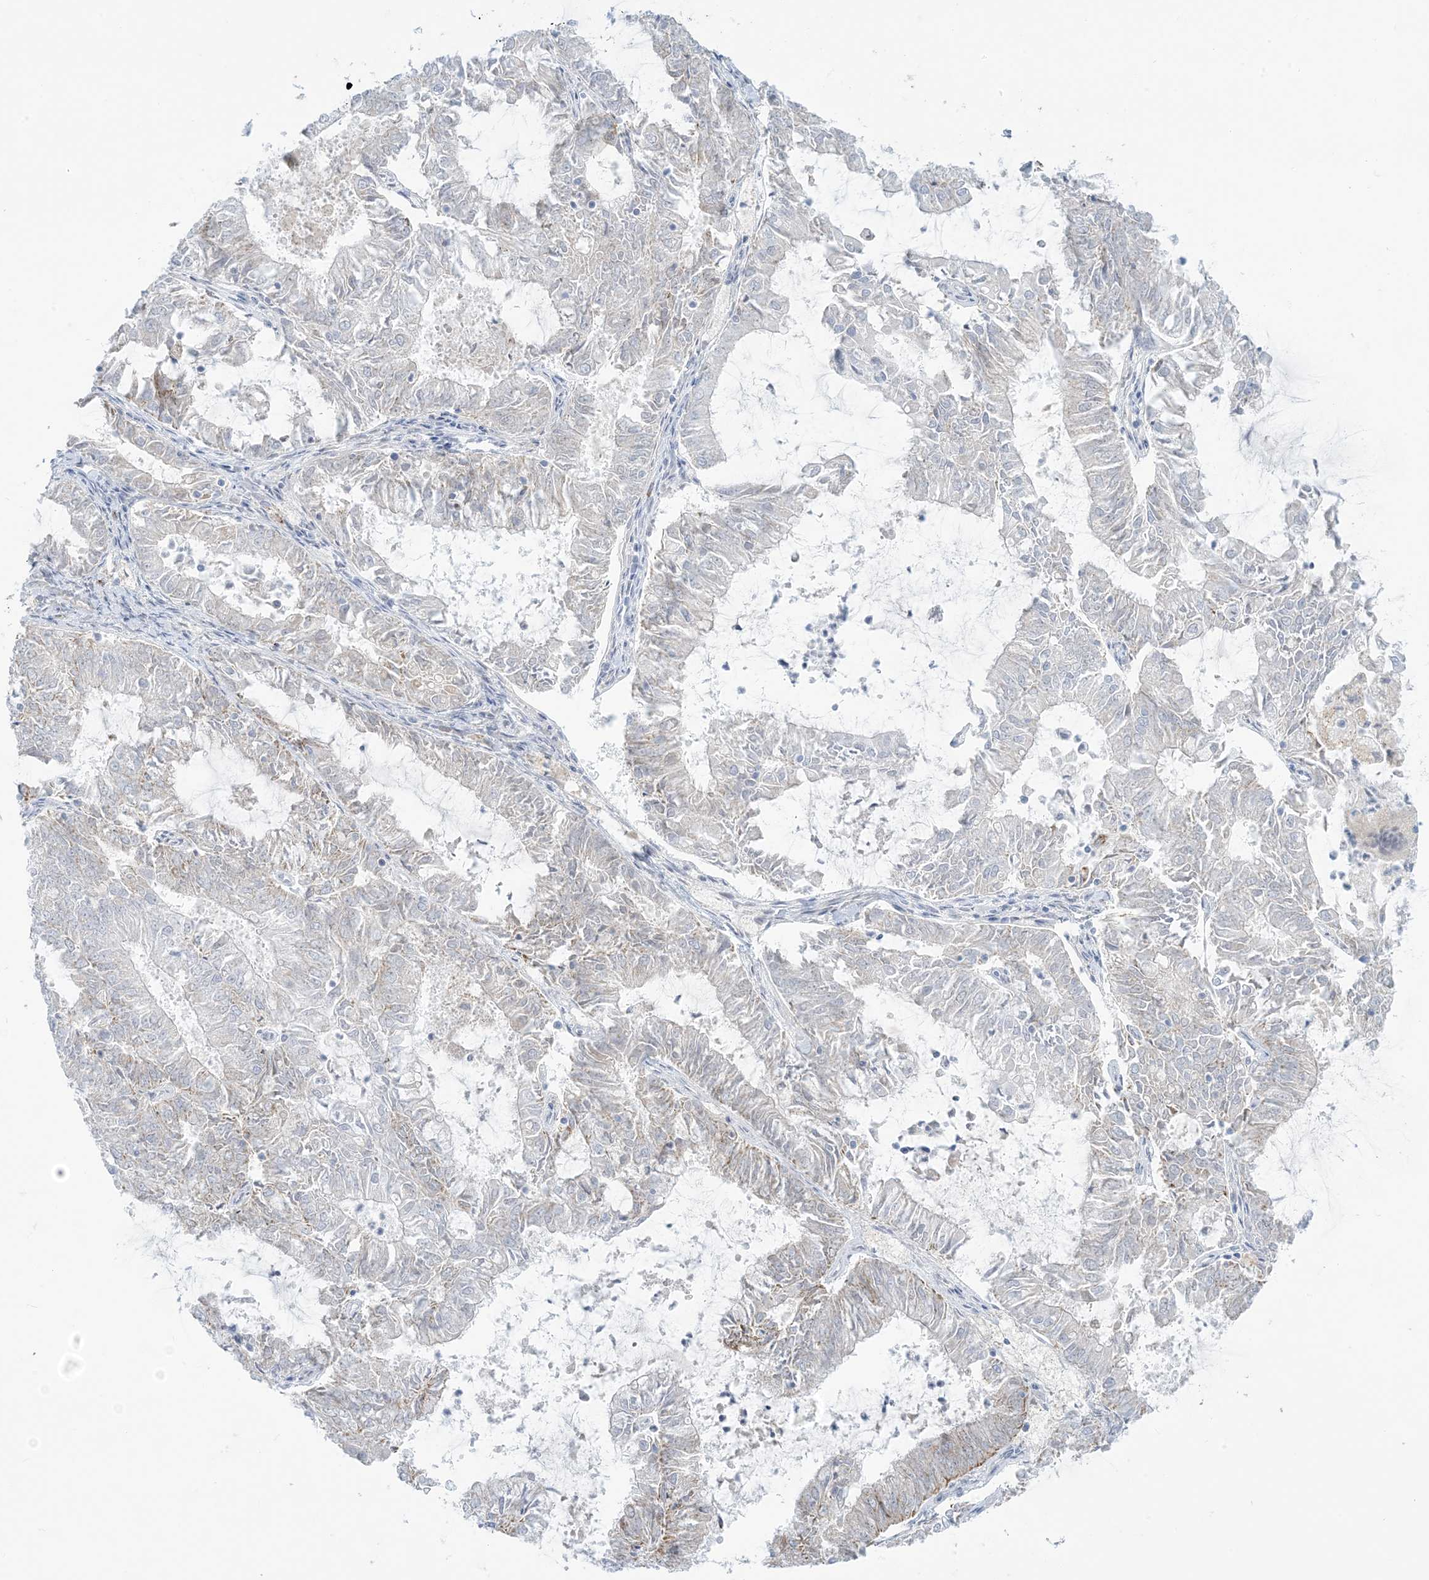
{"staining": {"intensity": "moderate", "quantity": "<25%", "location": "cytoplasmic/membranous"}, "tissue": "endometrial cancer", "cell_type": "Tumor cells", "image_type": "cancer", "snomed": [{"axis": "morphology", "description": "Adenocarcinoma, NOS"}, {"axis": "topography", "description": "Endometrium"}], "caption": "The histopathology image displays immunohistochemical staining of endometrial adenocarcinoma. There is moderate cytoplasmic/membranous expression is seen in about <25% of tumor cells.", "gene": "ZDHHC4", "patient": {"sex": "female", "age": 57}}